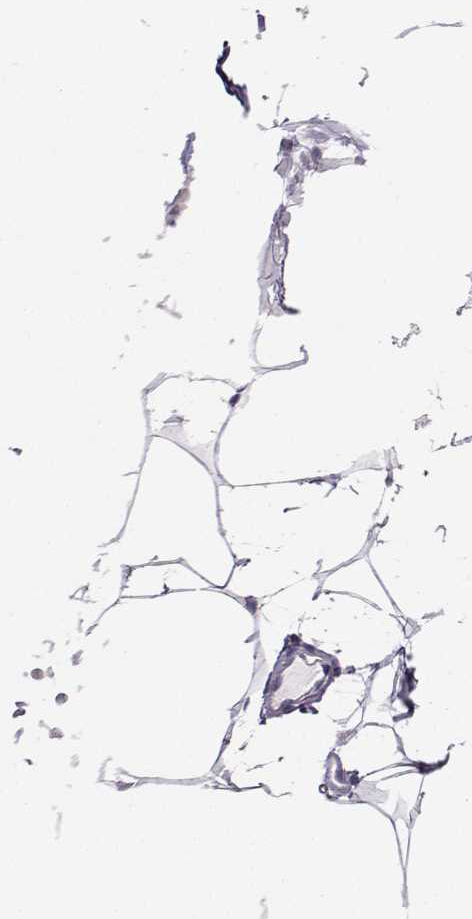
{"staining": {"intensity": "negative", "quantity": "none", "location": "none"}, "tissue": "breast", "cell_type": "Adipocytes", "image_type": "normal", "snomed": [{"axis": "morphology", "description": "Normal tissue, NOS"}, {"axis": "topography", "description": "Breast"}], "caption": "Unremarkable breast was stained to show a protein in brown. There is no significant staining in adipocytes. (IHC, brightfield microscopy, high magnification).", "gene": "AVP", "patient": {"sex": "female", "age": 32}}